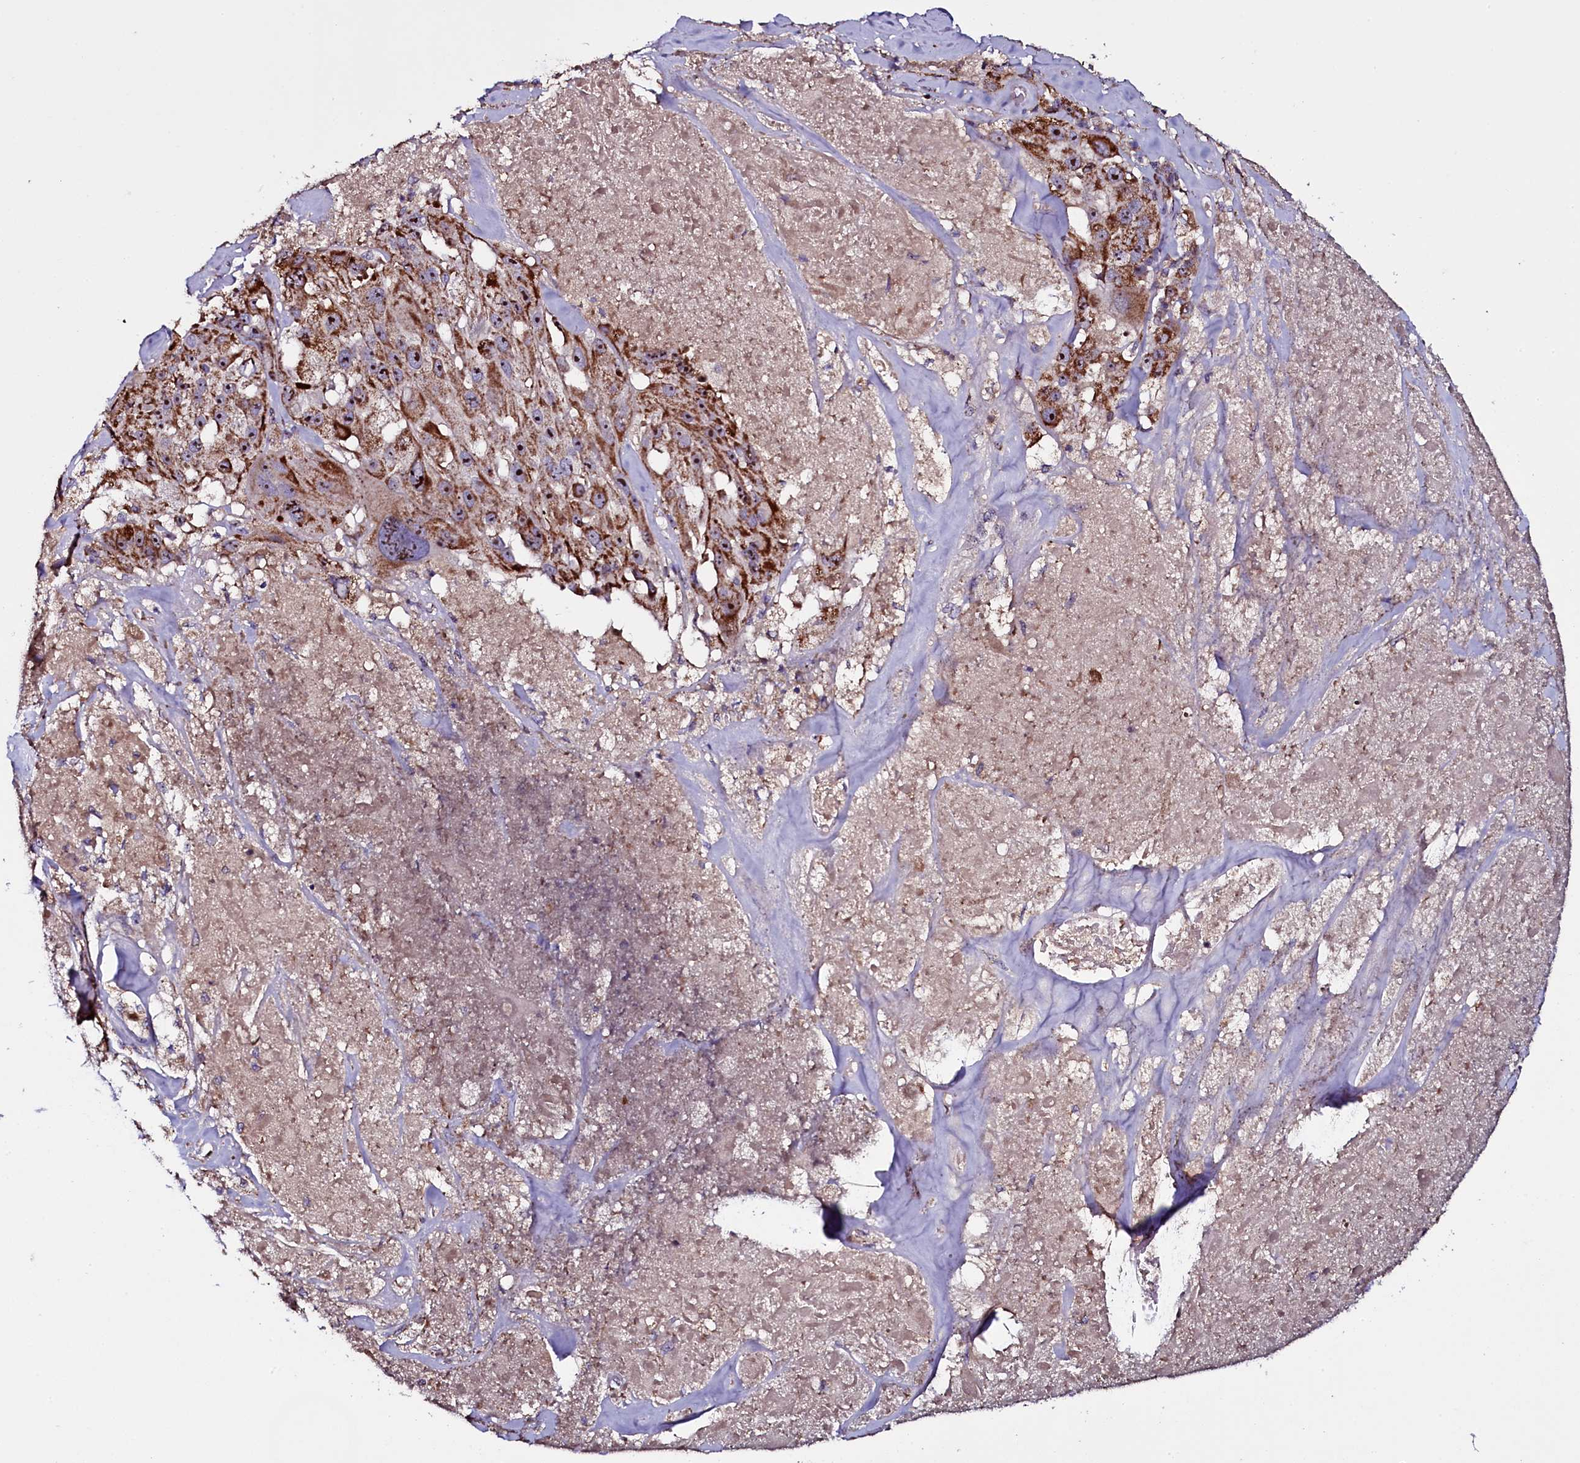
{"staining": {"intensity": "strong", "quantity": ">75%", "location": "cytoplasmic/membranous,nuclear"}, "tissue": "melanoma", "cell_type": "Tumor cells", "image_type": "cancer", "snomed": [{"axis": "morphology", "description": "Malignant melanoma, Metastatic site"}, {"axis": "topography", "description": "Lymph node"}], "caption": "Protein expression analysis of malignant melanoma (metastatic site) shows strong cytoplasmic/membranous and nuclear expression in about >75% of tumor cells.", "gene": "NAA80", "patient": {"sex": "male", "age": 62}}